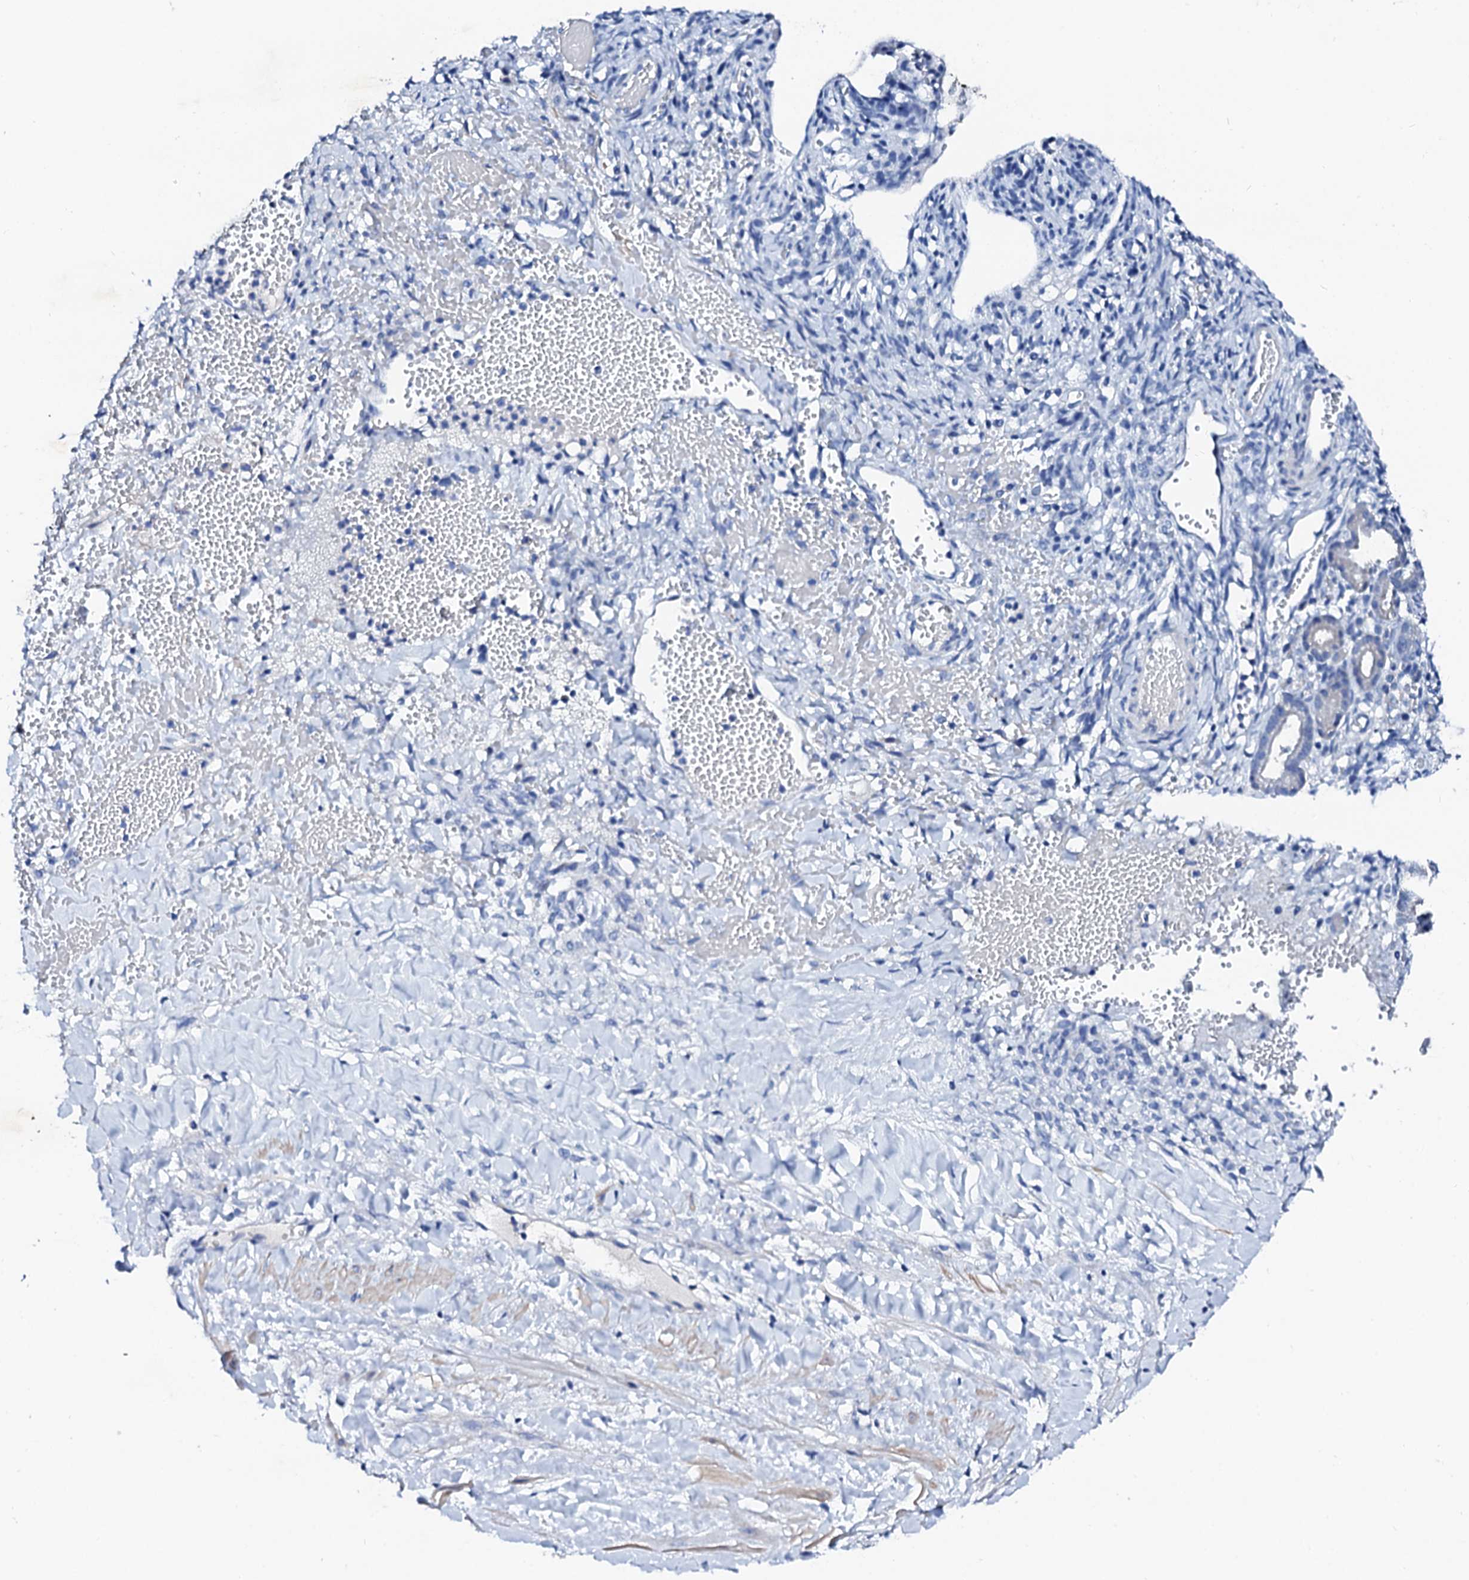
{"staining": {"intensity": "negative", "quantity": "none", "location": "none"}, "tissue": "ovarian cancer", "cell_type": "Tumor cells", "image_type": "cancer", "snomed": [{"axis": "morphology", "description": "Cystadenocarcinoma, mucinous, NOS"}, {"axis": "topography", "description": "Ovary"}], "caption": "Immunohistochemistry (IHC) of human ovarian cancer demonstrates no positivity in tumor cells.", "gene": "GLB1L3", "patient": {"sex": "female", "age": 73}}